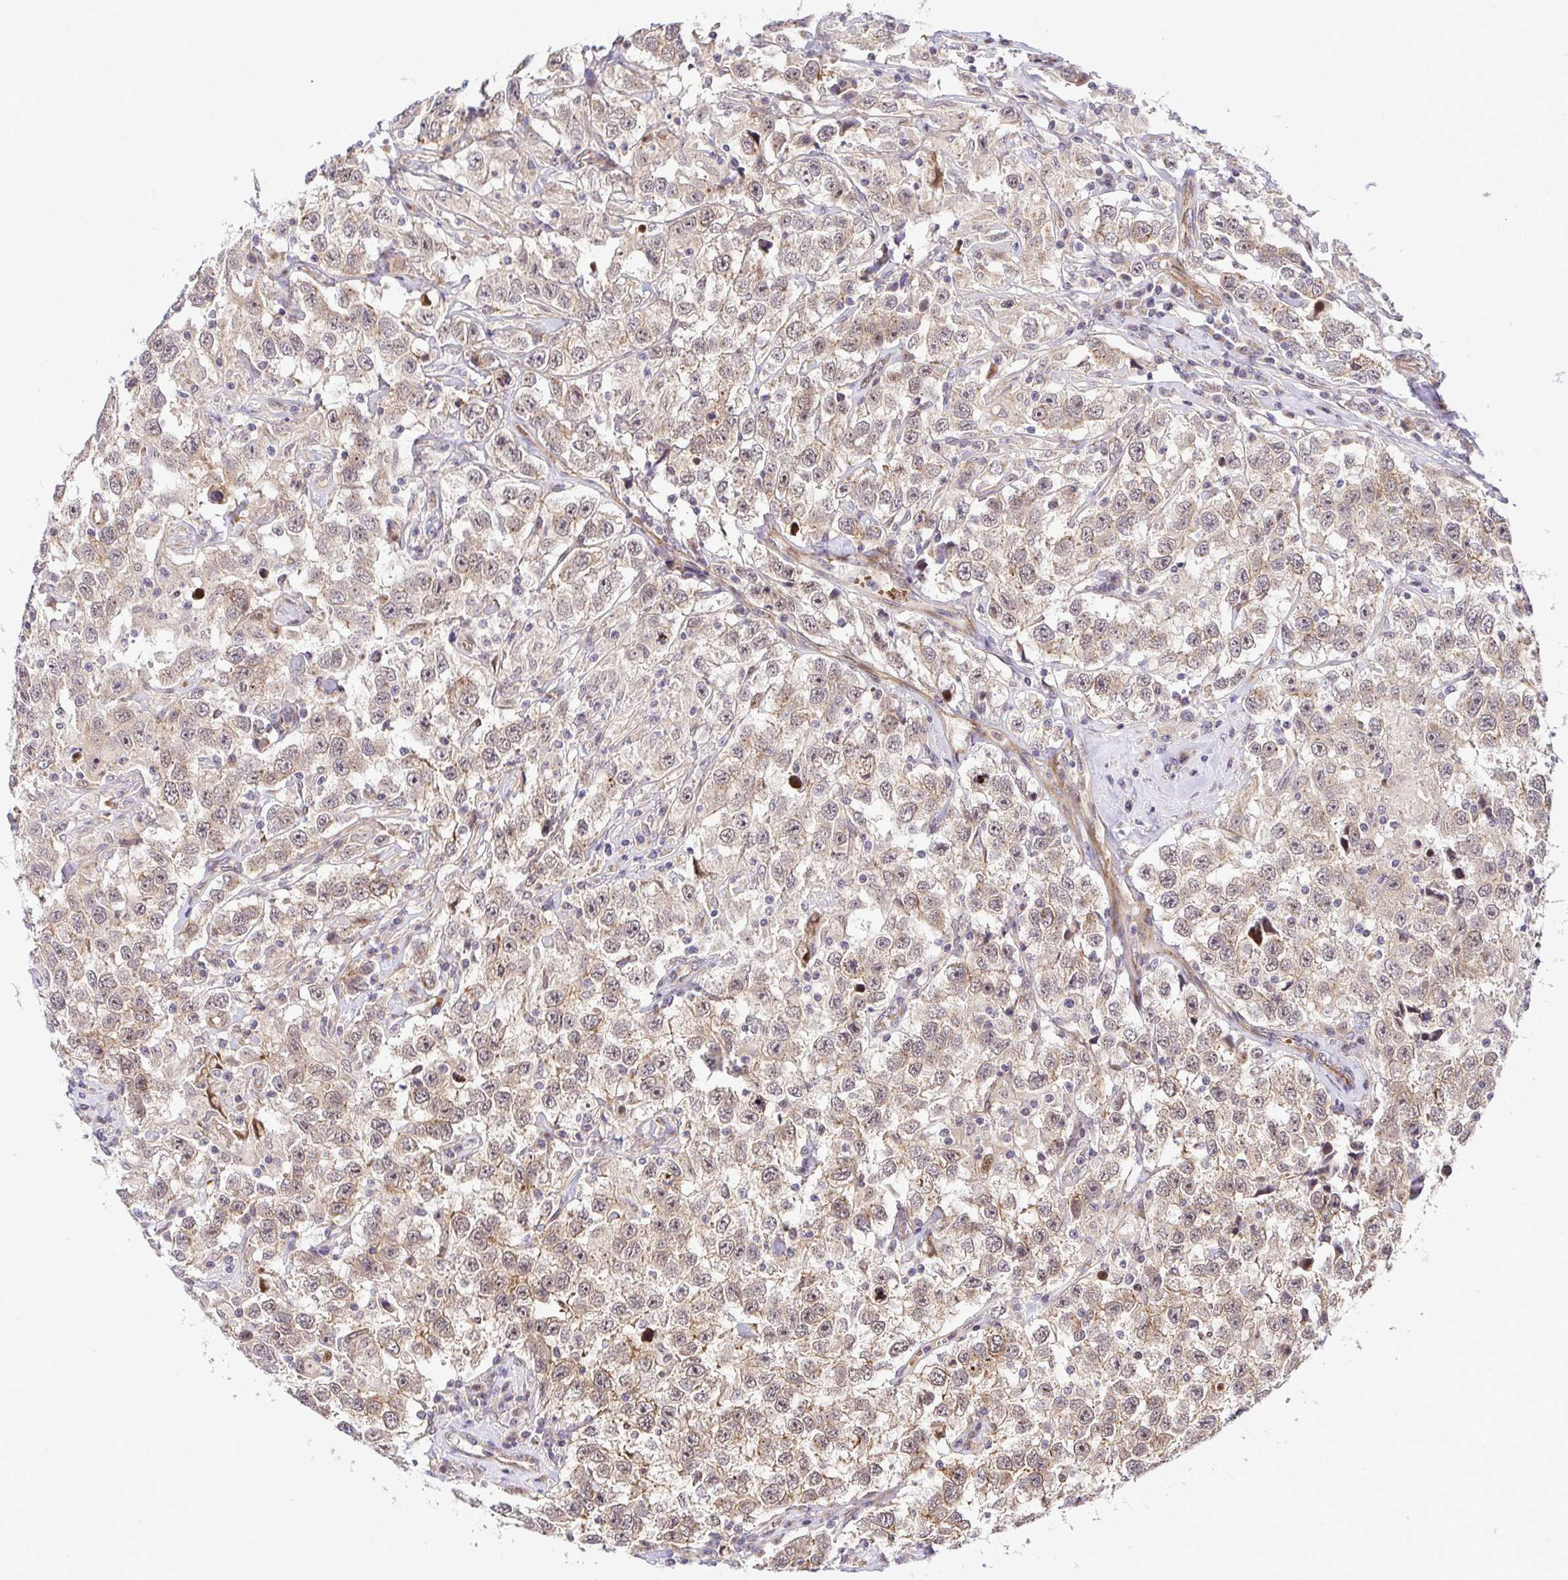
{"staining": {"intensity": "weak", "quantity": ">75%", "location": "cytoplasmic/membranous"}, "tissue": "testis cancer", "cell_type": "Tumor cells", "image_type": "cancer", "snomed": [{"axis": "morphology", "description": "Seminoma, NOS"}, {"axis": "topography", "description": "Testis"}], "caption": "Immunohistochemical staining of human testis cancer shows low levels of weak cytoplasmic/membranous protein staining in approximately >75% of tumor cells. Nuclei are stained in blue.", "gene": "TRIM55", "patient": {"sex": "male", "age": 41}}